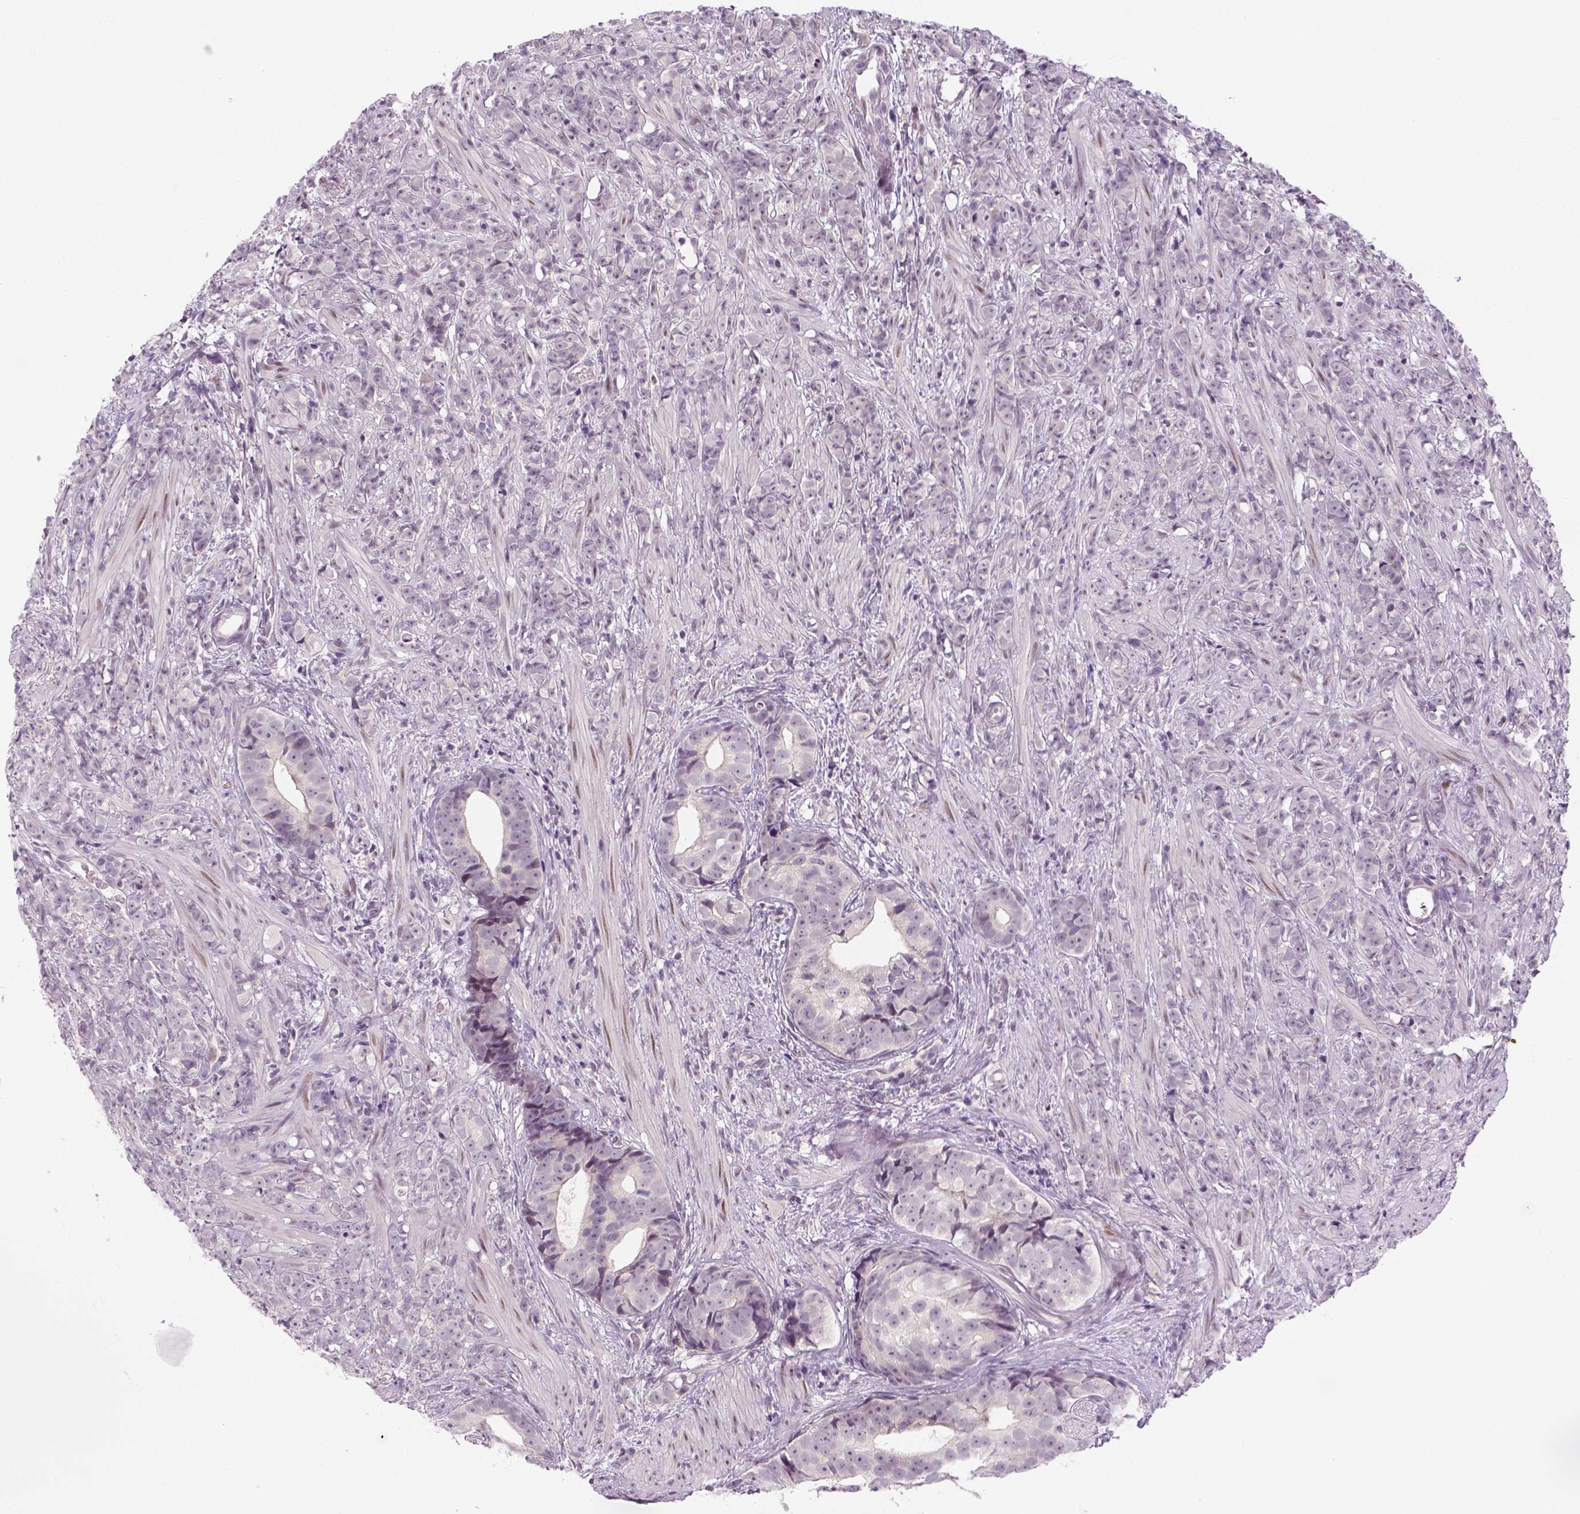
{"staining": {"intensity": "negative", "quantity": "none", "location": "none"}, "tissue": "prostate cancer", "cell_type": "Tumor cells", "image_type": "cancer", "snomed": [{"axis": "morphology", "description": "Adenocarcinoma, High grade"}, {"axis": "topography", "description": "Prostate"}], "caption": "Immunohistochemical staining of human prostate cancer exhibits no significant positivity in tumor cells.", "gene": "MAGEB3", "patient": {"sex": "male", "age": 81}}